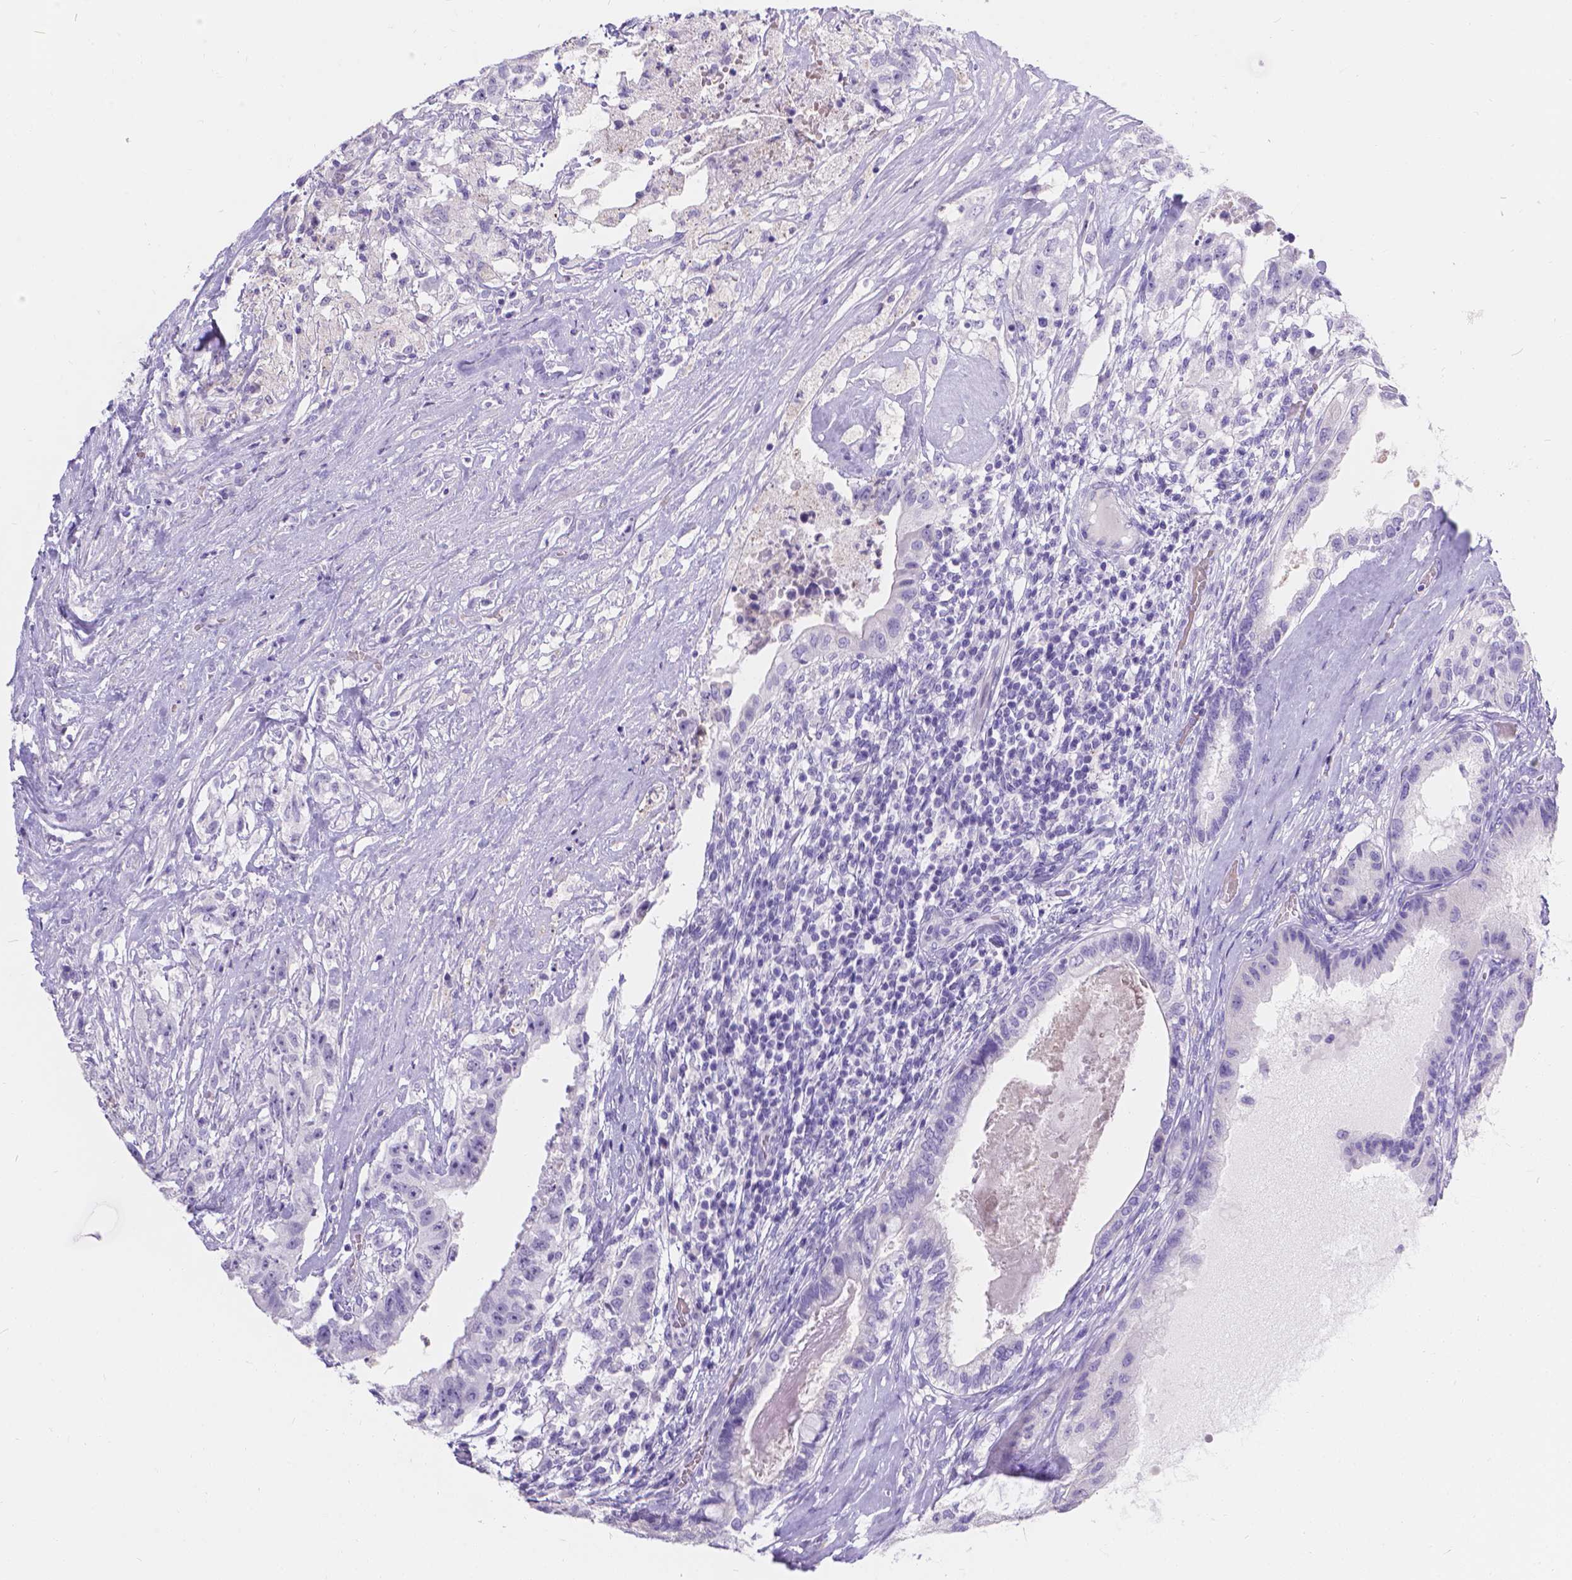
{"staining": {"intensity": "negative", "quantity": "none", "location": "none"}, "tissue": "testis cancer", "cell_type": "Tumor cells", "image_type": "cancer", "snomed": [{"axis": "morphology", "description": "Seminoma, NOS"}, {"axis": "morphology", "description": "Carcinoma, Embryonal, NOS"}, {"axis": "topography", "description": "Testis"}], "caption": "Immunohistochemistry (IHC) photomicrograph of neoplastic tissue: human testis cancer stained with DAB (3,3'-diaminobenzidine) reveals no significant protein expression in tumor cells.", "gene": "GNRHR", "patient": {"sex": "male", "age": 41}}